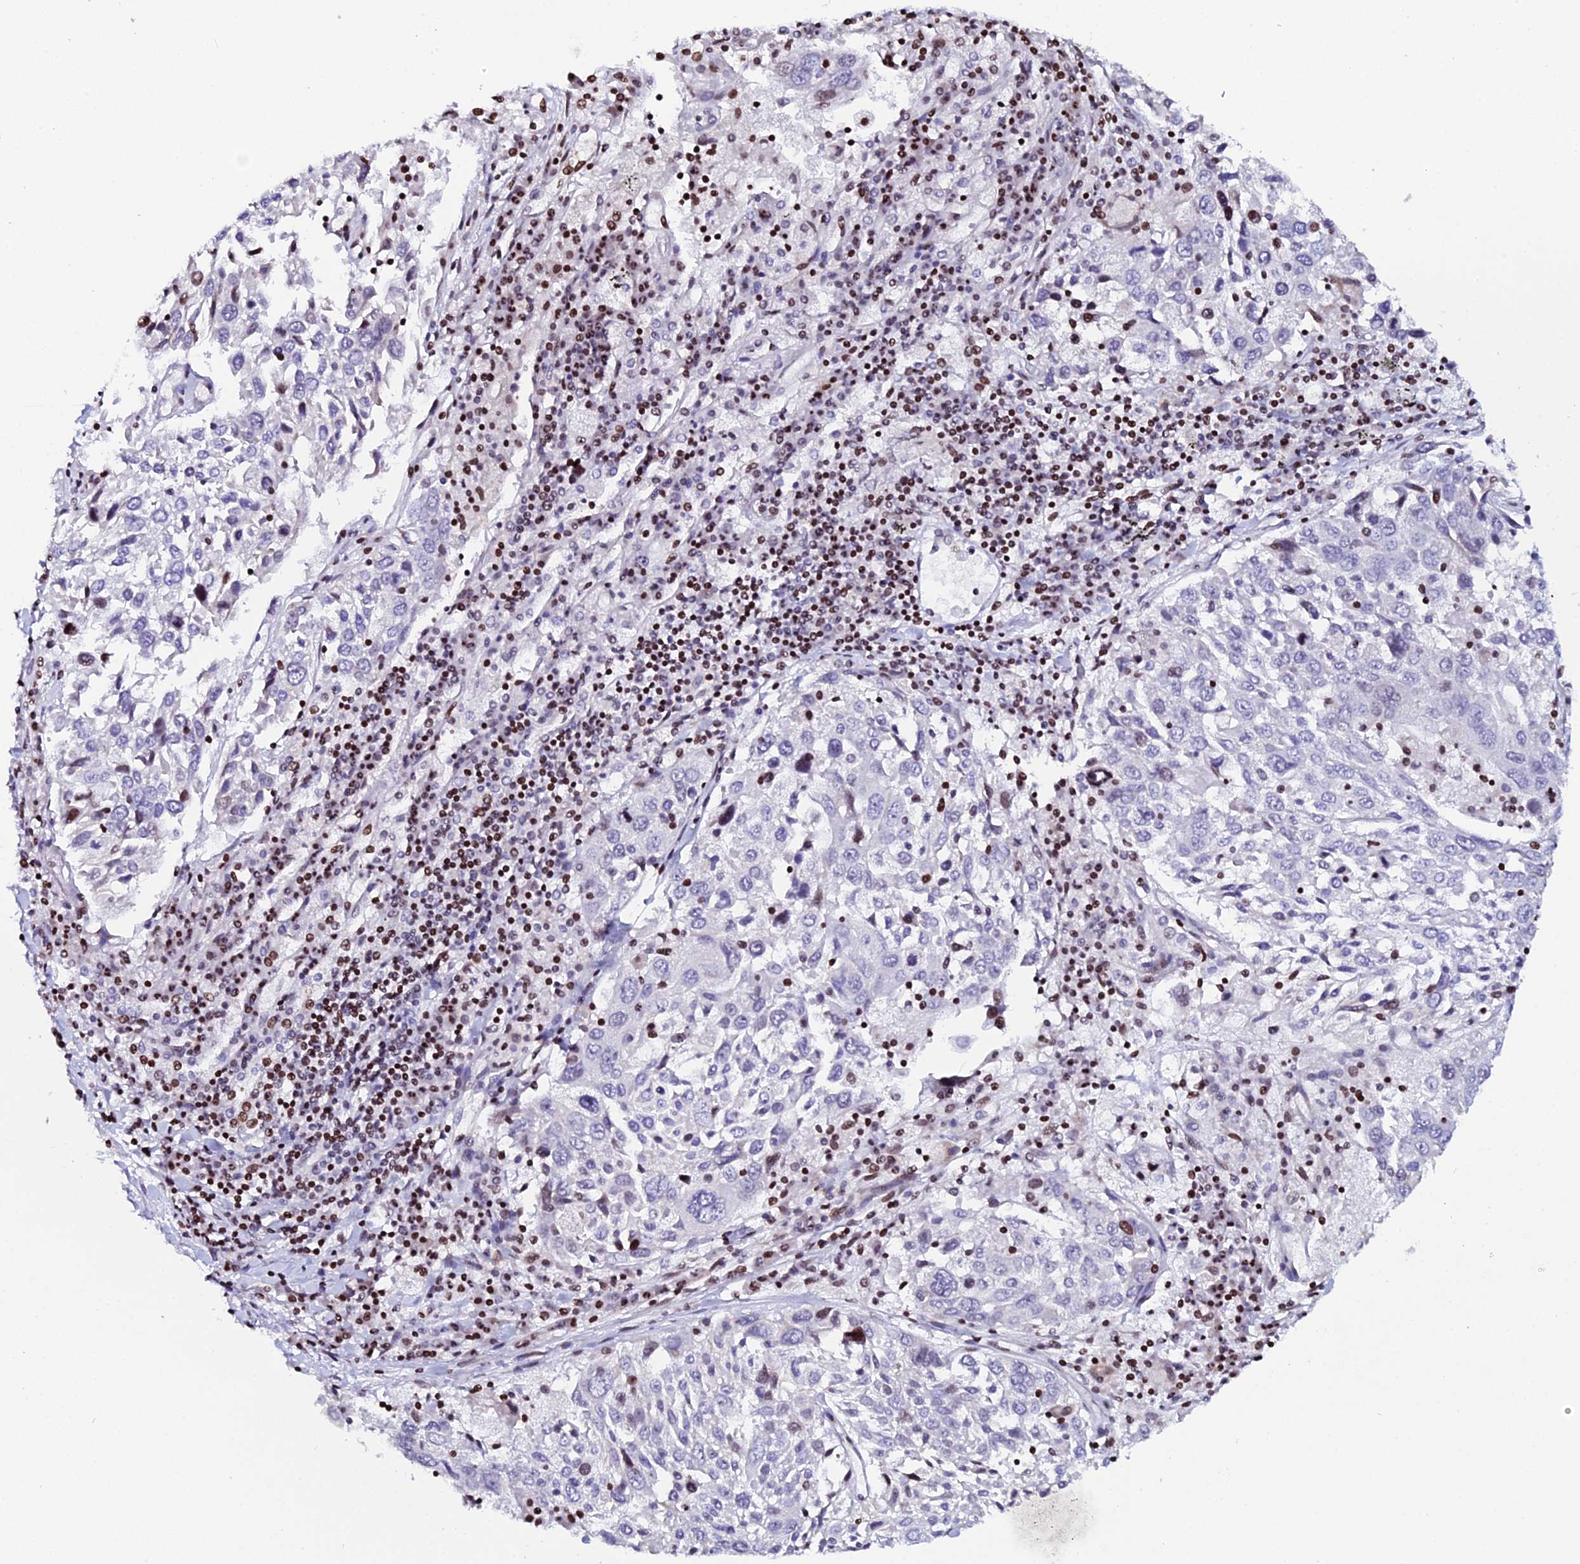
{"staining": {"intensity": "moderate", "quantity": "<25%", "location": "nuclear"}, "tissue": "lung cancer", "cell_type": "Tumor cells", "image_type": "cancer", "snomed": [{"axis": "morphology", "description": "Squamous cell carcinoma, NOS"}, {"axis": "topography", "description": "Lung"}], "caption": "High-power microscopy captured an immunohistochemistry histopathology image of lung cancer (squamous cell carcinoma), revealing moderate nuclear positivity in approximately <25% of tumor cells. (Brightfield microscopy of DAB IHC at high magnification).", "gene": "MYNN", "patient": {"sex": "male", "age": 65}}